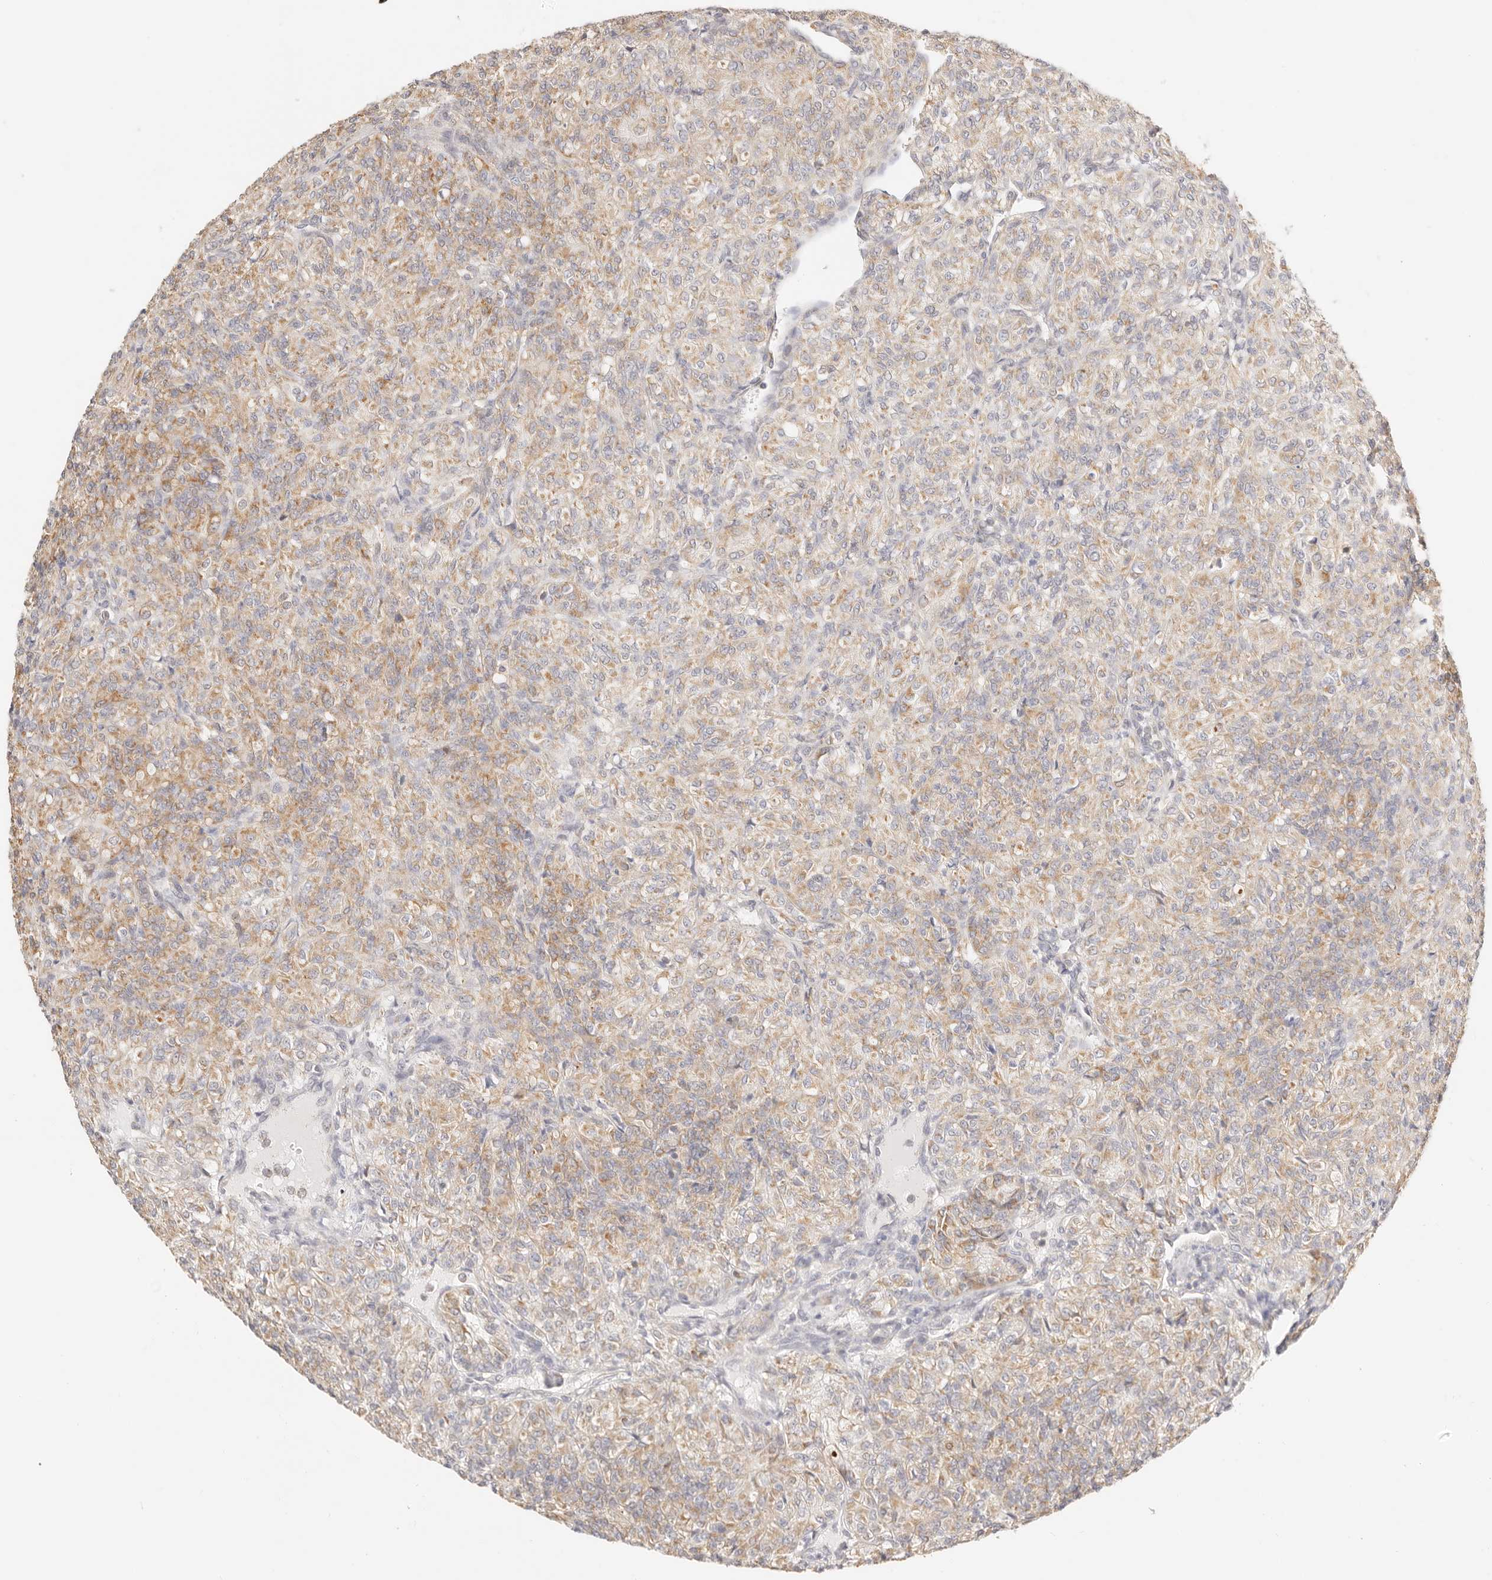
{"staining": {"intensity": "weak", "quantity": ">75%", "location": "cytoplasmic/membranous"}, "tissue": "renal cancer", "cell_type": "Tumor cells", "image_type": "cancer", "snomed": [{"axis": "morphology", "description": "Adenocarcinoma, NOS"}, {"axis": "topography", "description": "Kidney"}], "caption": "Protein staining of renal adenocarcinoma tissue demonstrates weak cytoplasmic/membranous expression in approximately >75% of tumor cells.", "gene": "ZC3H11A", "patient": {"sex": "male", "age": 77}}